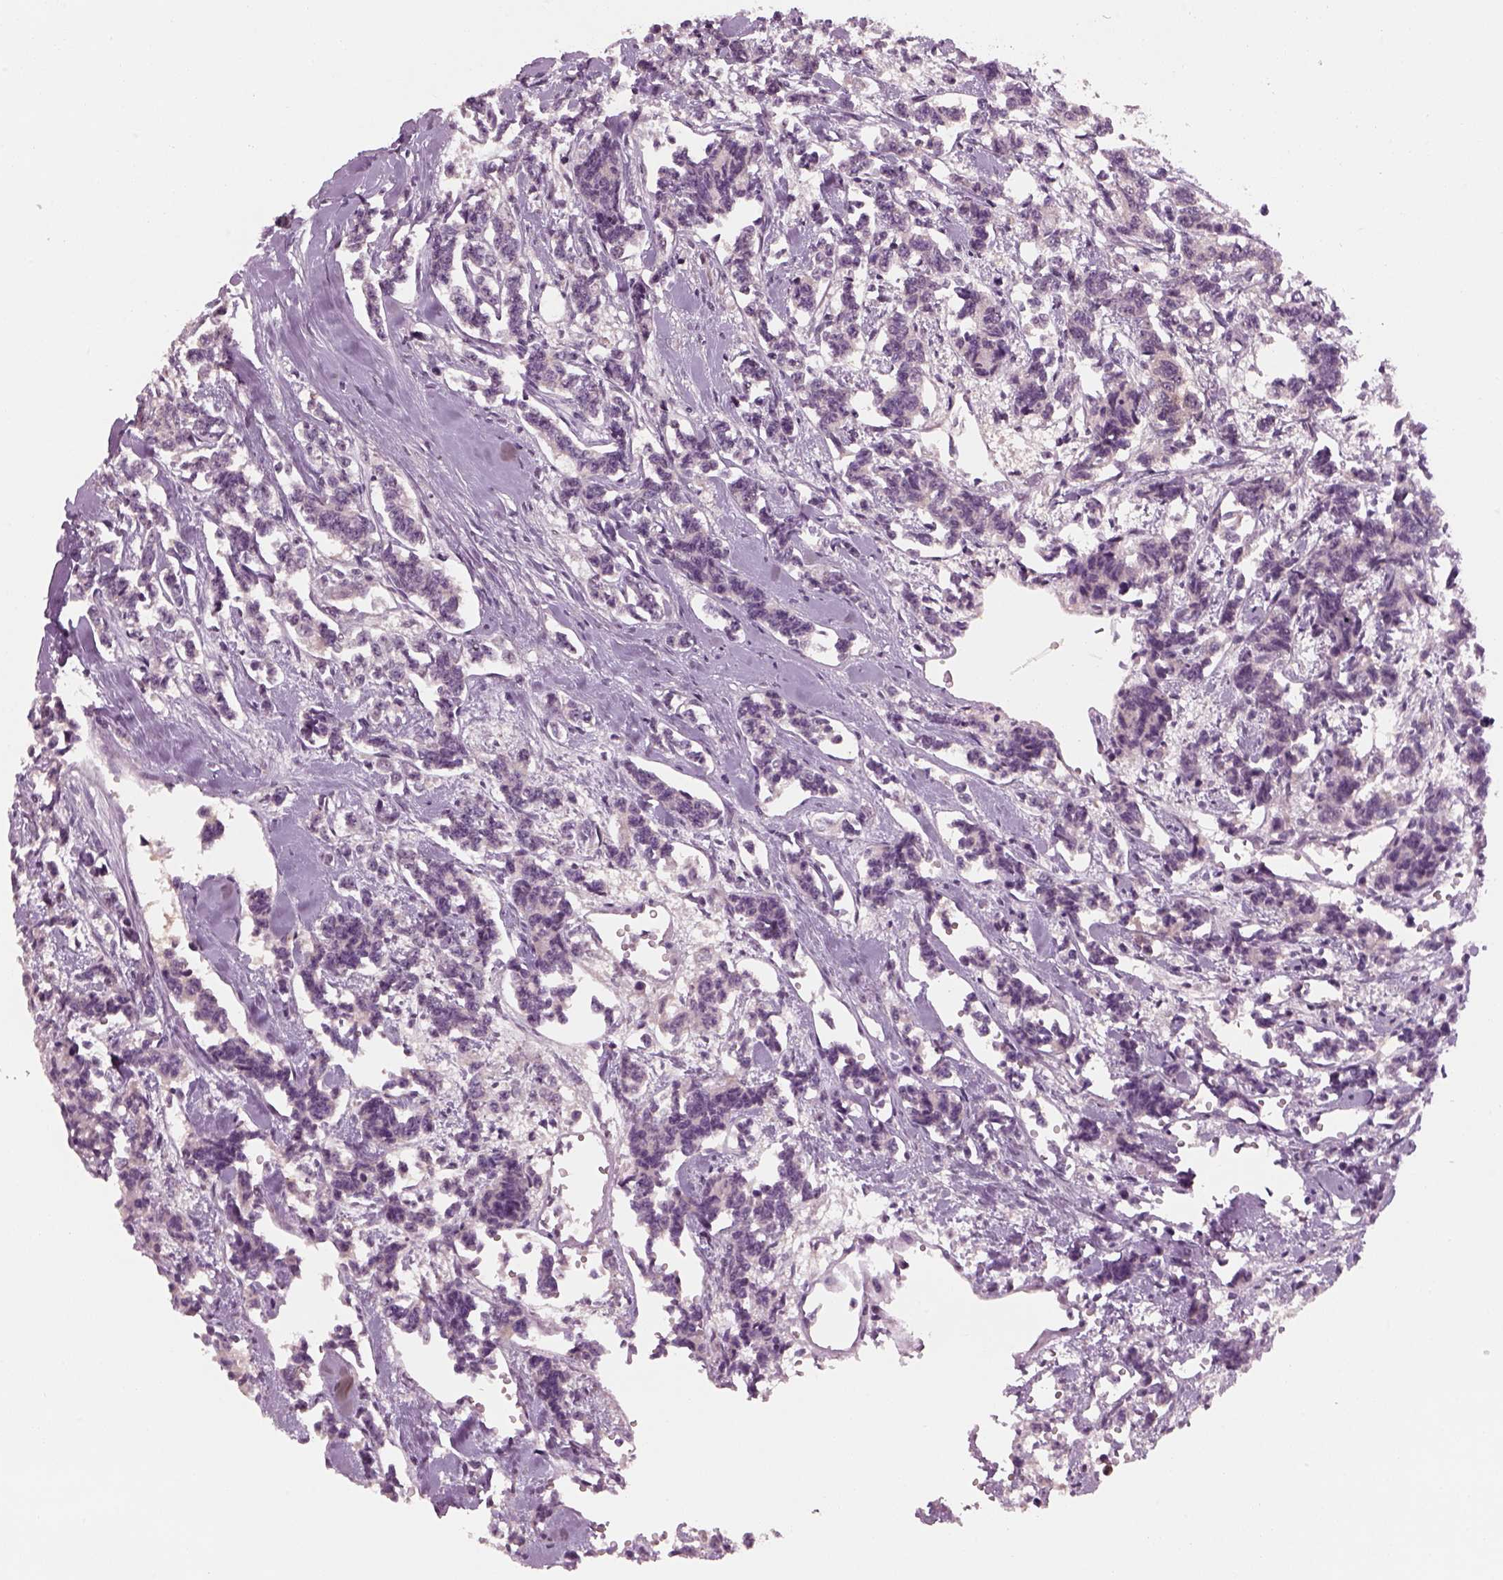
{"staining": {"intensity": "negative", "quantity": "none", "location": "none"}, "tissue": "carcinoid", "cell_type": "Tumor cells", "image_type": "cancer", "snomed": [{"axis": "morphology", "description": "Carcinoid, malignant, NOS"}, {"axis": "topography", "description": "Kidney"}], "caption": "Tumor cells show no significant staining in carcinoid.", "gene": "GDNF", "patient": {"sex": "female", "age": 41}}